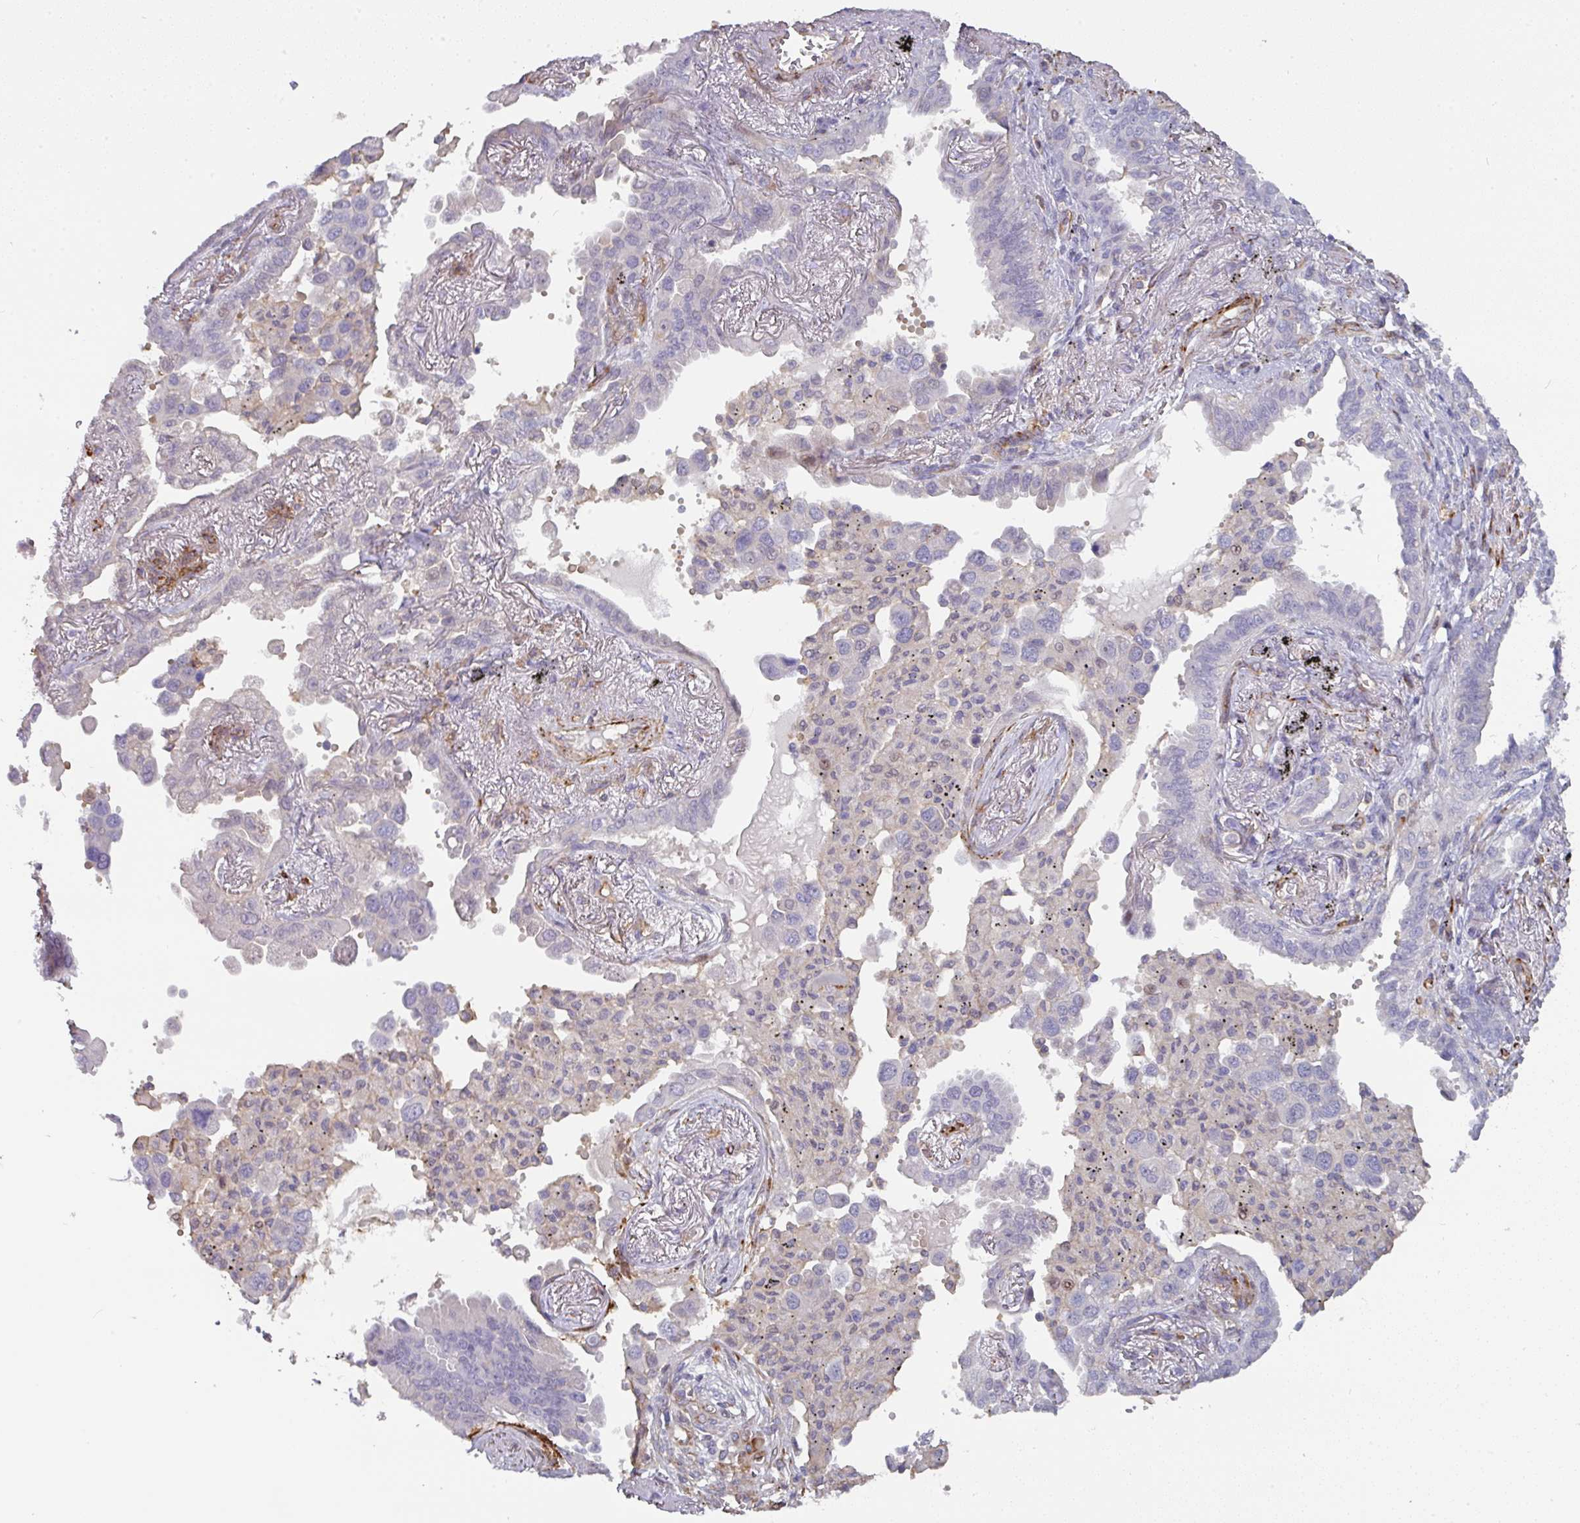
{"staining": {"intensity": "negative", "quantity": "none", "location": "none"}, "tissue": "lung cancer", "cell_type": "Tumor cells", "image_type": "cancer", "snomed": [{"axis": "morphology", "description": "Adenocarcinoma, NOS"}, {"axis": "topography", "description": "Lung"}], "caption": "Tumor cells show no significant protein staining in lung cancer.", "gene": "BEND5", "patient": {"sex": "male", "age": 67}}